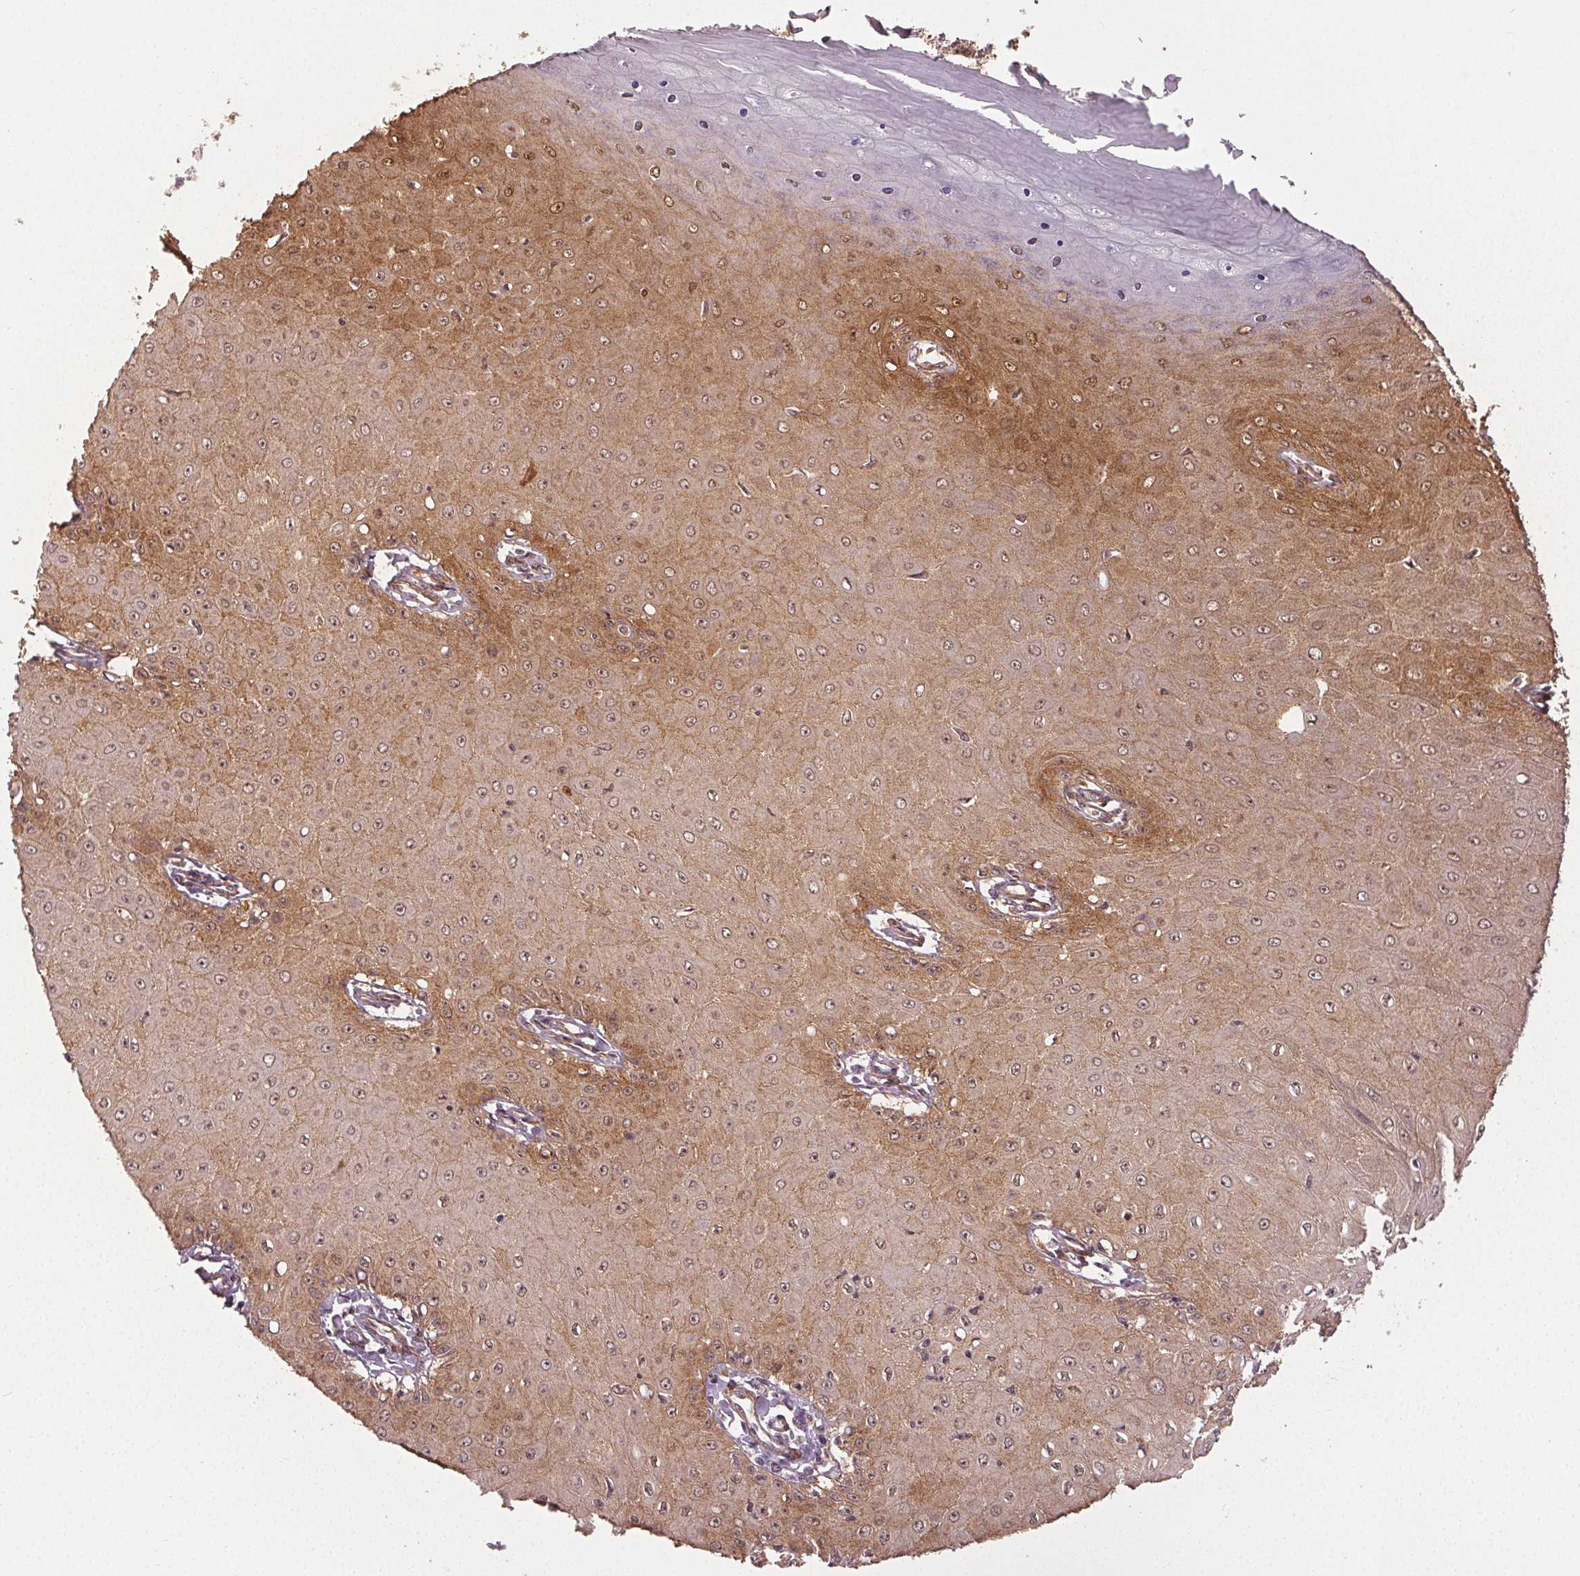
{"staining": {"intensity": "moderate", "quantity": "25%-75%", "location": "cytoplasmic/membranous,nuclear"}, "tissue": "skin cancer", "cell_type": "Tumor cells", "image_type": "cancer", "snomed": [{"axis": "morphology", "description": "Squamous cell carcinoma, NOS"}, {"axis": "topography", "description": "Skin"}], "caption": "Moderate cytoplasmic/membranous and nuclear protein staining is seen in about 25%-75% of tumor cells in squamous cell carcinoma (skin).", "gene": "PKP1", "patient": {"sex": "male", "age": 70}}